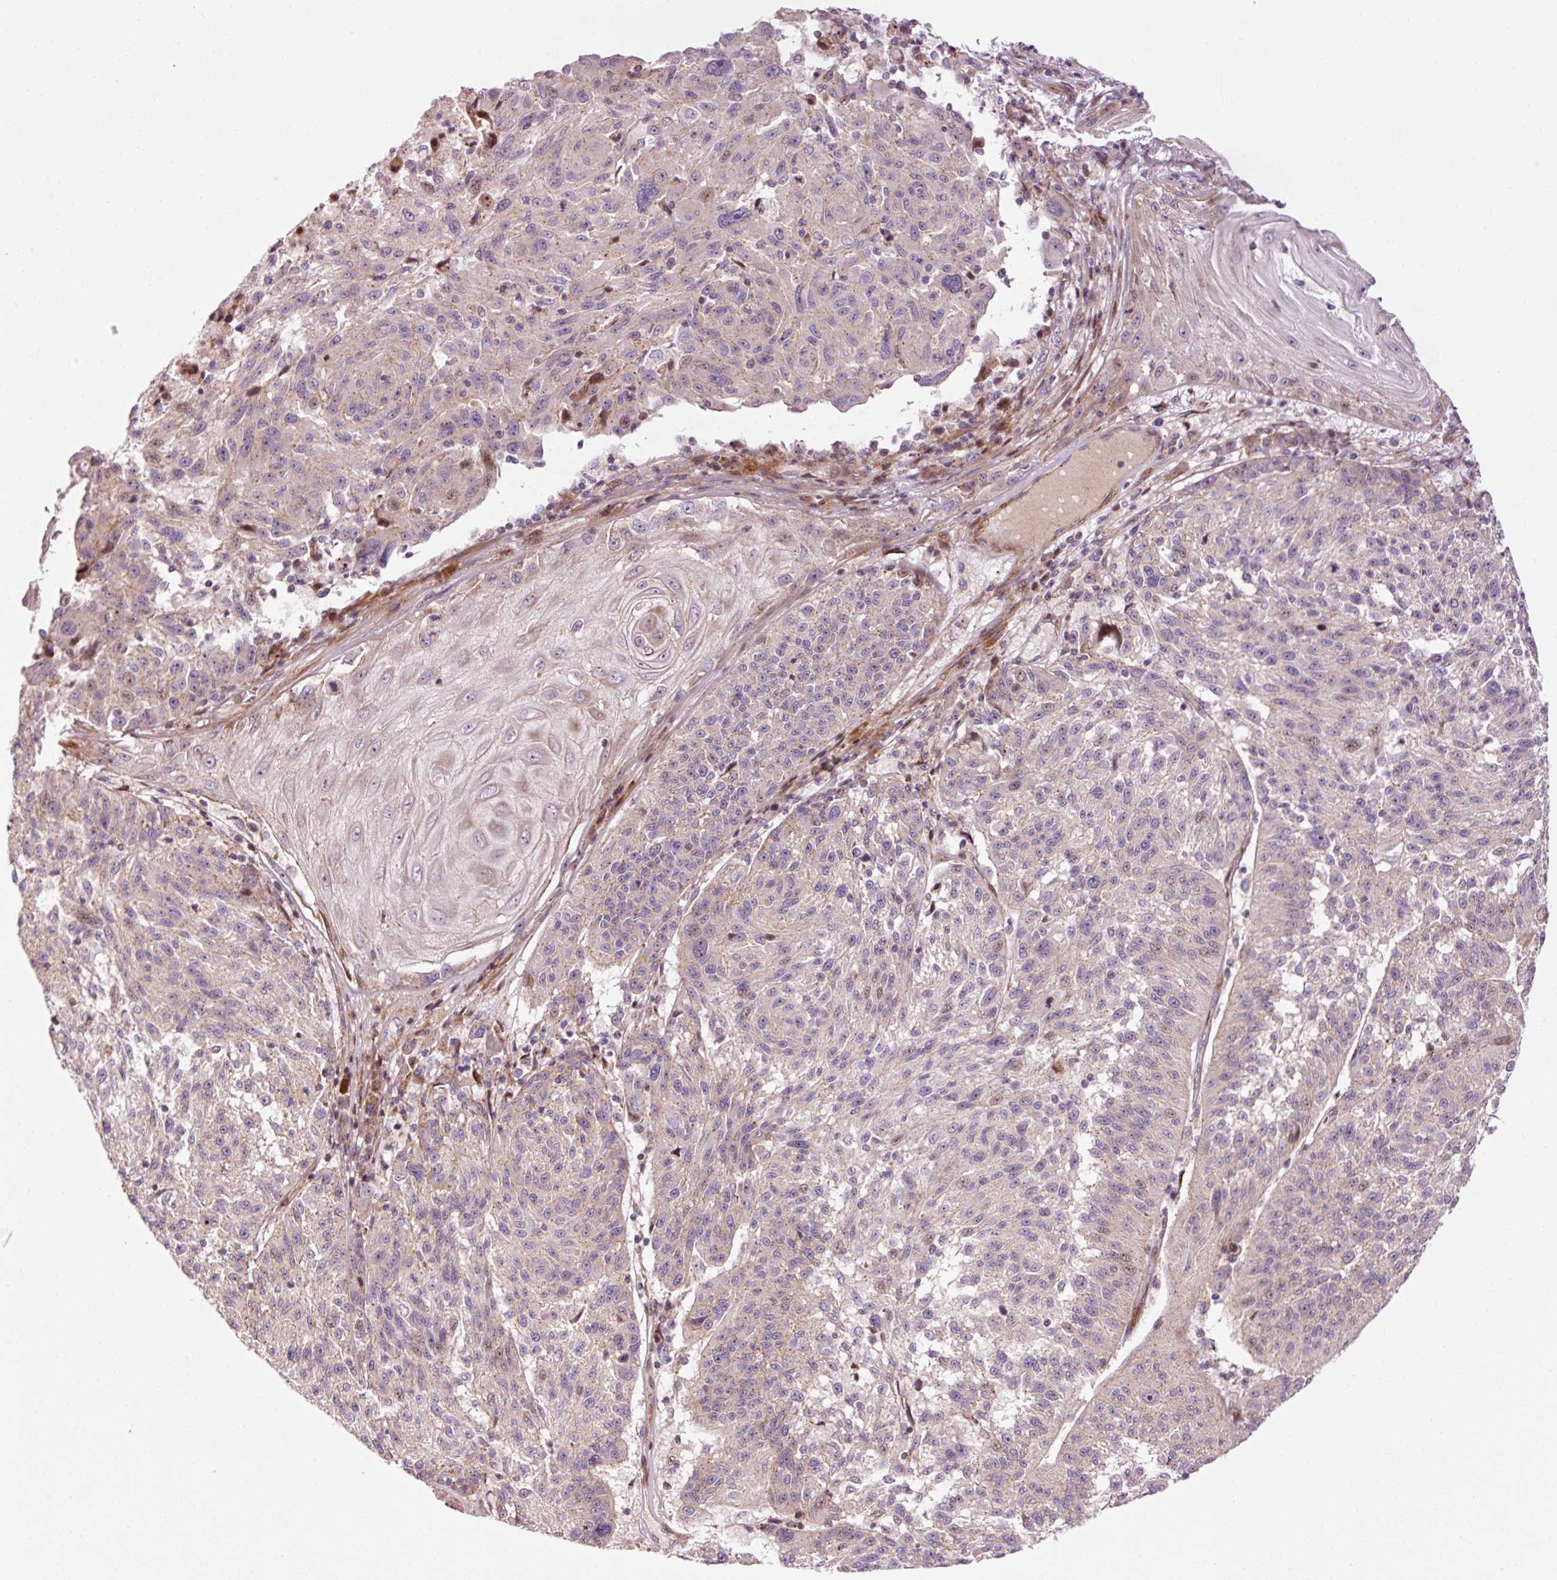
{"staining": {"intensity": "negative", "quantity": "none", "location": "none"}, "tissue": "melanoma", "cell_type": "Tumor cells", "image_type": "cancer", "snomed": [{"axis": "morphology", "description": "Malignant melanoma, NOS"}, {"axis": "topography", "description": "Skin"}], "caption": "High magnification brightfield microscopy of malignant melanoma stained with DAB (brown) and counterstained with hematoxylin (blue): tumor cells show no significant staining.", "gene": "ANKRD20A1", "patient": {"sex": "male", "age": 53}}